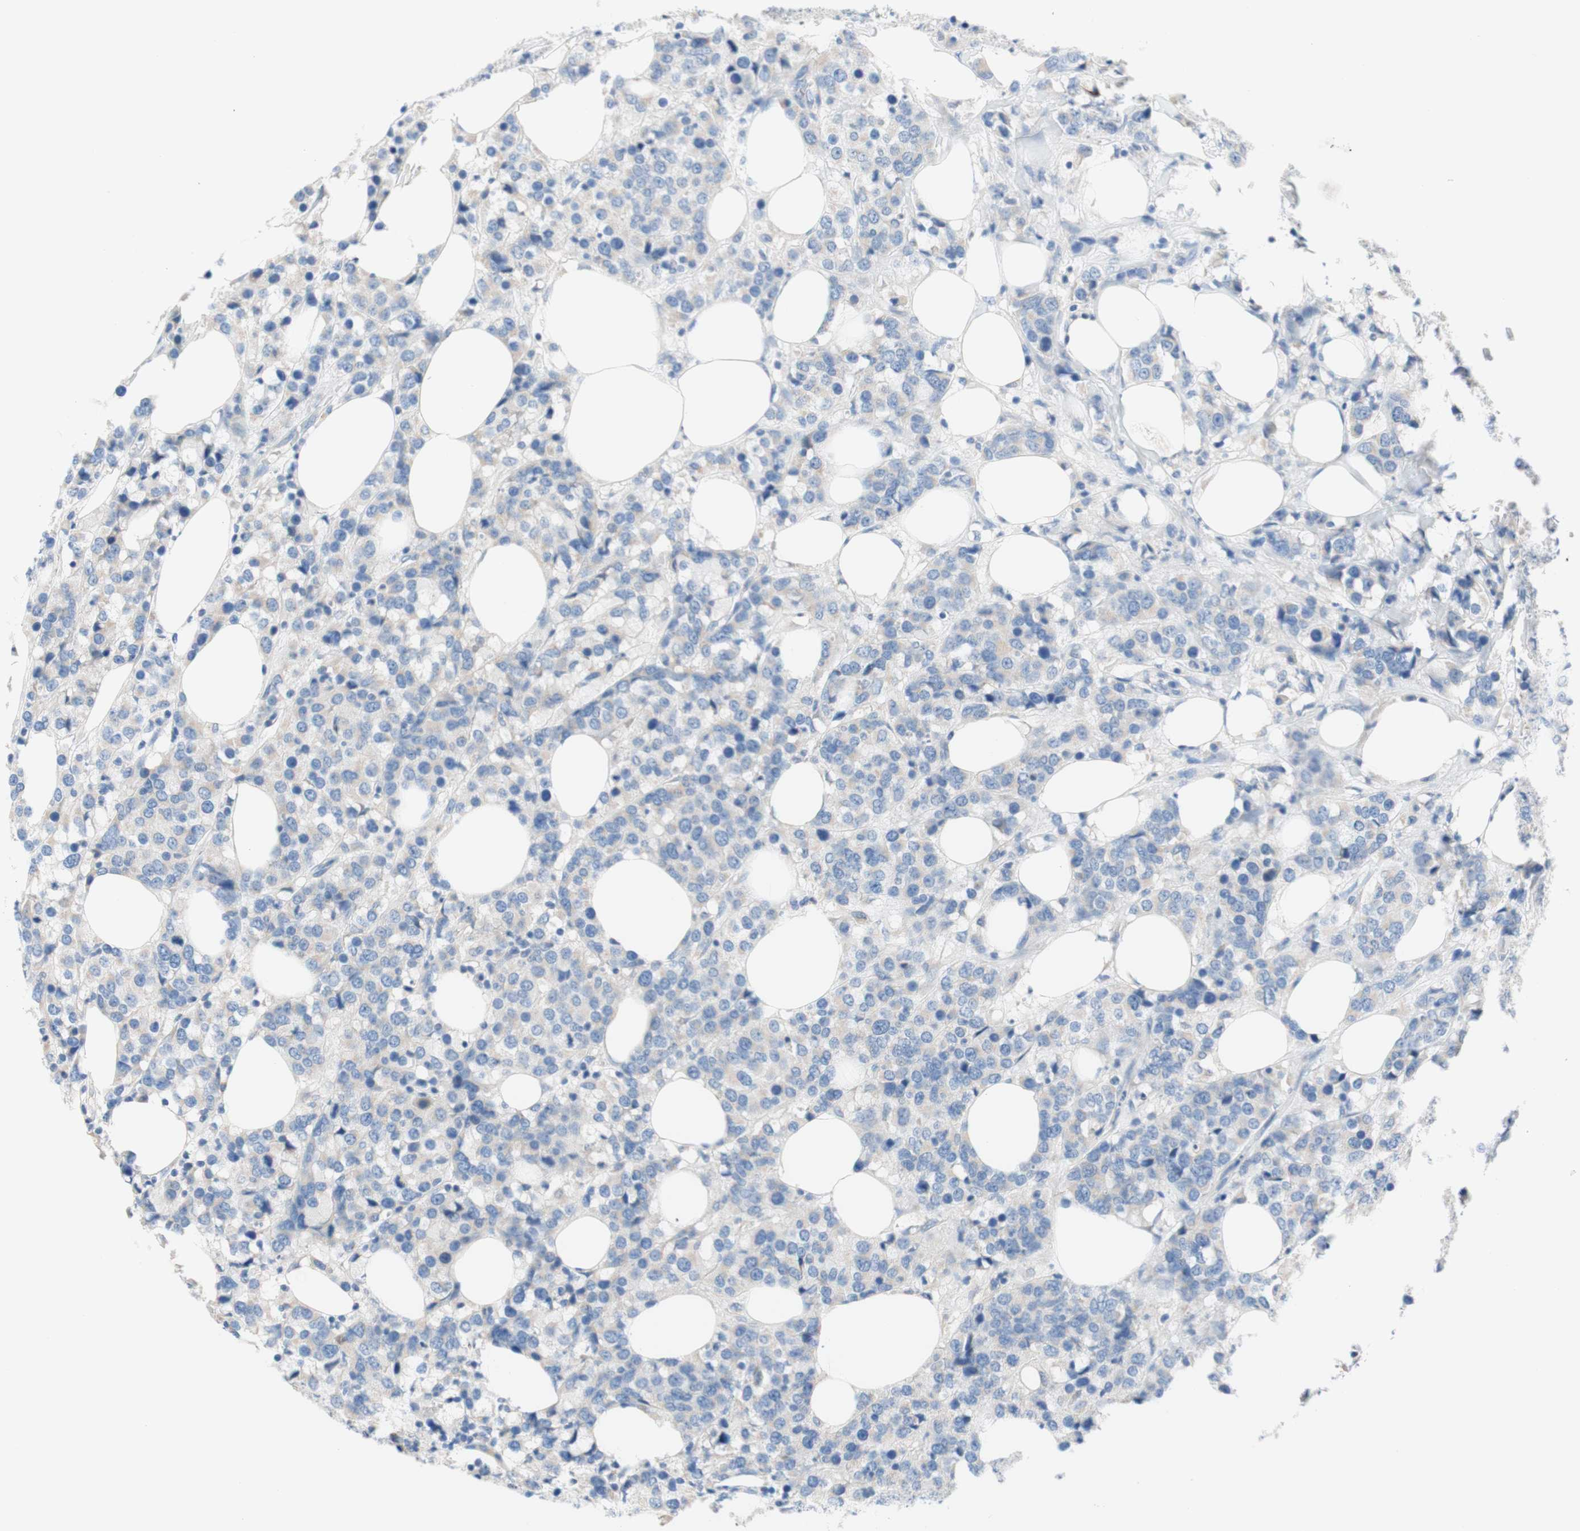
{"staining": {"intensity": "weak", "quantity": "25%-75%", "location": "cytoplasmic/membranous"}, "tissue": "breast cancer", "cell_type": "Tumor cells", "image_type": "cancer", "snomed": [{"axis": "morphology", "description": "Lobular carcinoma"}, {"axis": "topography", "description": "Breast"}], "caption": "Tumor cells show low levels of weak cytoplasmic/membranous expression in approximately 25%-75% of cells in breast cancer (lobular carcinoma). Immunohistochemistry (ihc) stains the protein of interest in brown and the nuclei are stained blue.", "gene": "F3", "patient": {"sex": "female", "age": 59}}